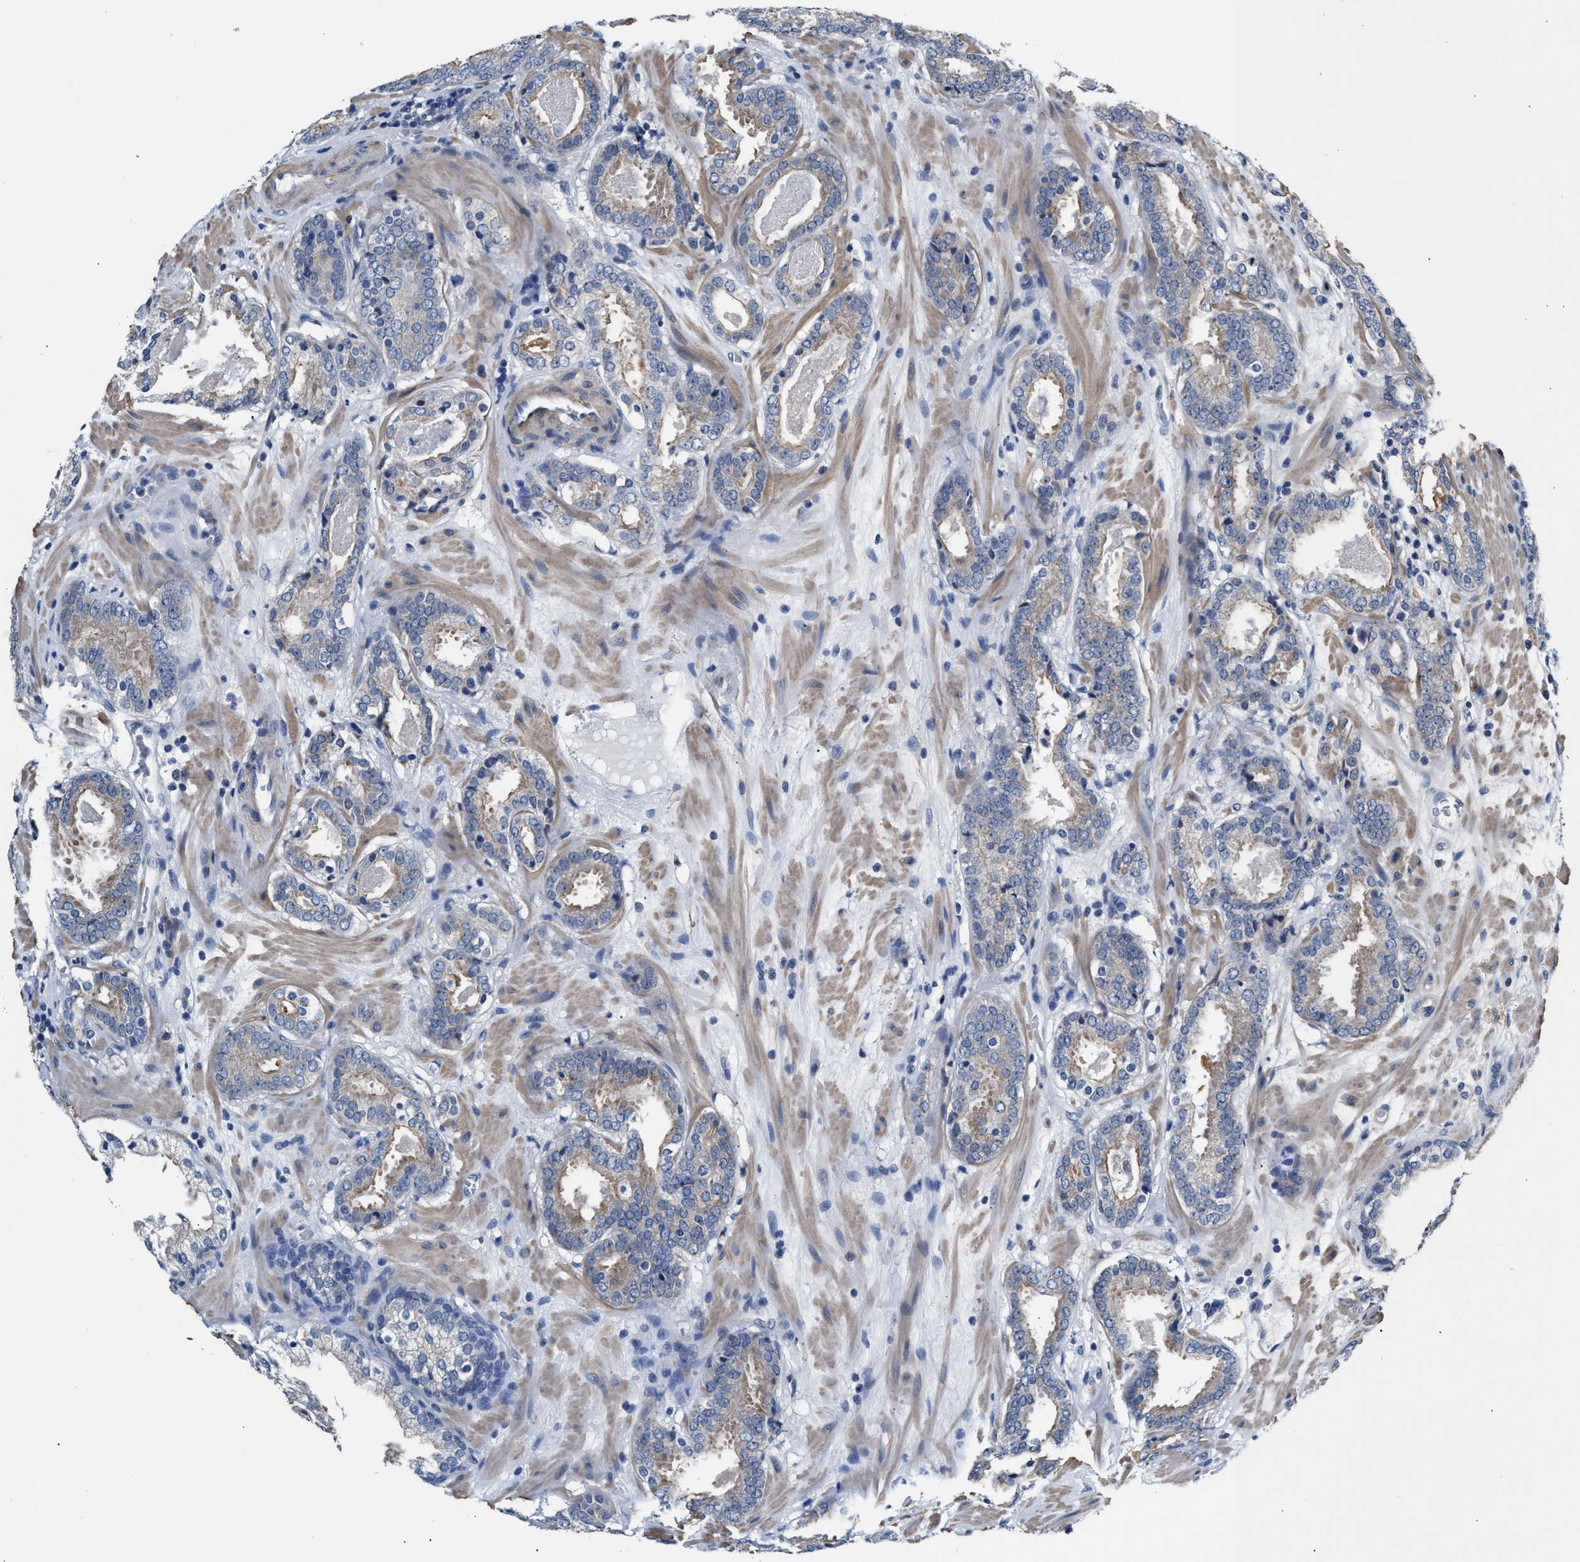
{"staining": {"intensity": "weak", "quantity": ">75%", "location": "cytoplasmic/membranous"}, "tissue": "prostate cancer", "cell_type": "Tumor cells", "image_type": "cancer", "snomed": [{"axis": "morphology", "description": "Adenocarcinoma, Low grade"}, {"axis": "topography", "description": "Prostate"}], "caption": "Tumor cells show weak cytoplasmic/membranous positivity in approximately >75% of cells in prostate cancer. (DAB (3,3'-diaminobenzidine) IHC with brightfield microscopy, high magnification).", "gene": "MYH3", "patient": {"sex": "male", "age": 69}}